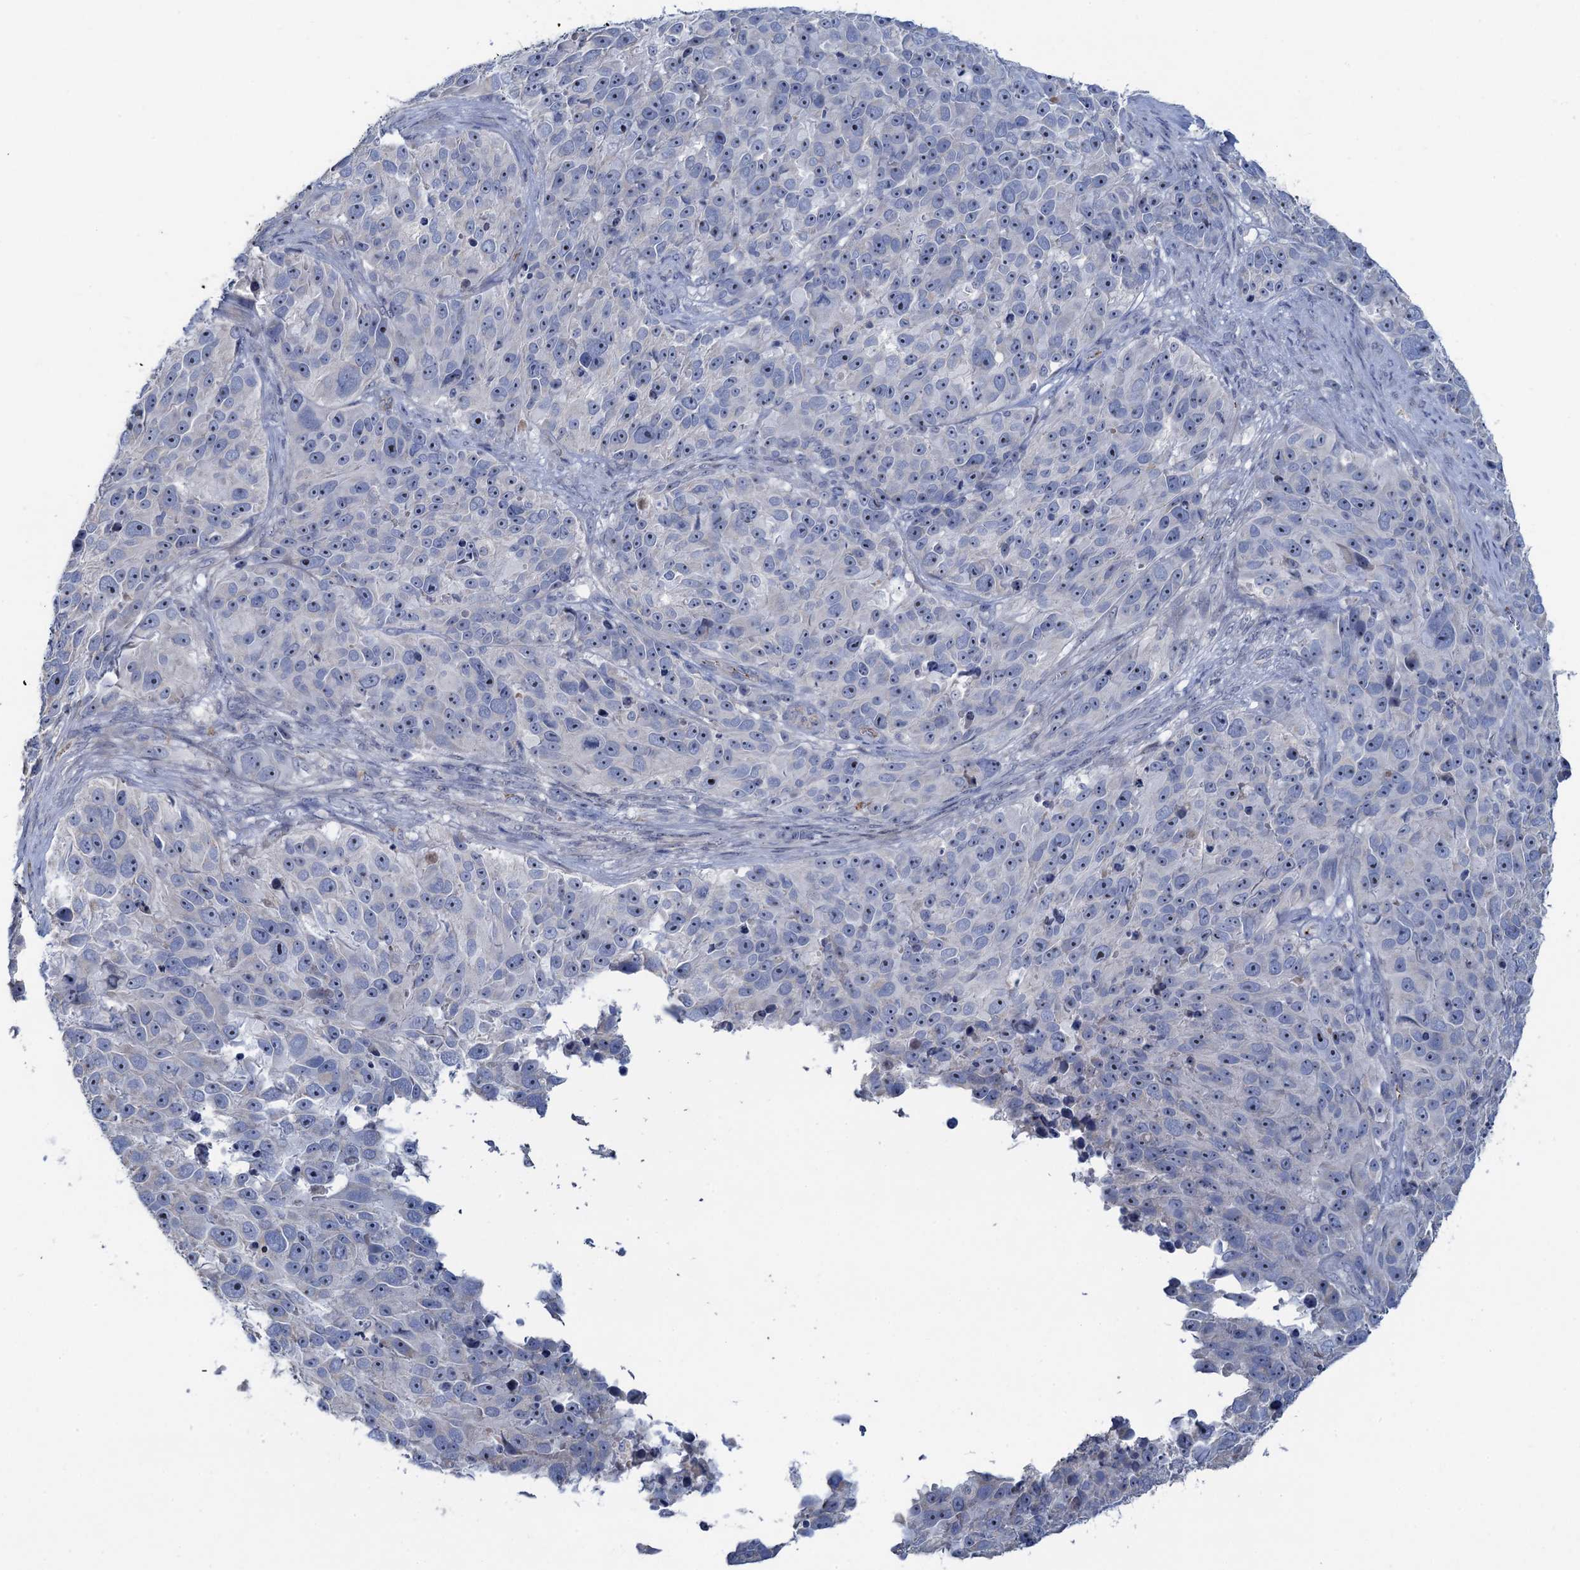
{"staining": {"intensity": "negative", "quantity": "none", "location": "none"}, "tissue": "melanoma", "cell_type": "Tumor cells", "image_type": "cancer", "snomed": [{"axis": "morphology", "description": "Malignant melanoma, NOS"}, {"axis": "topography", "description": "Skin"}], "caption": "Melanoma stained for a protein using immunohistochemistry demonstrates no staining tumor cells.", "gene": "PLLP", "patient": {"sex": "male", "age": 84}}